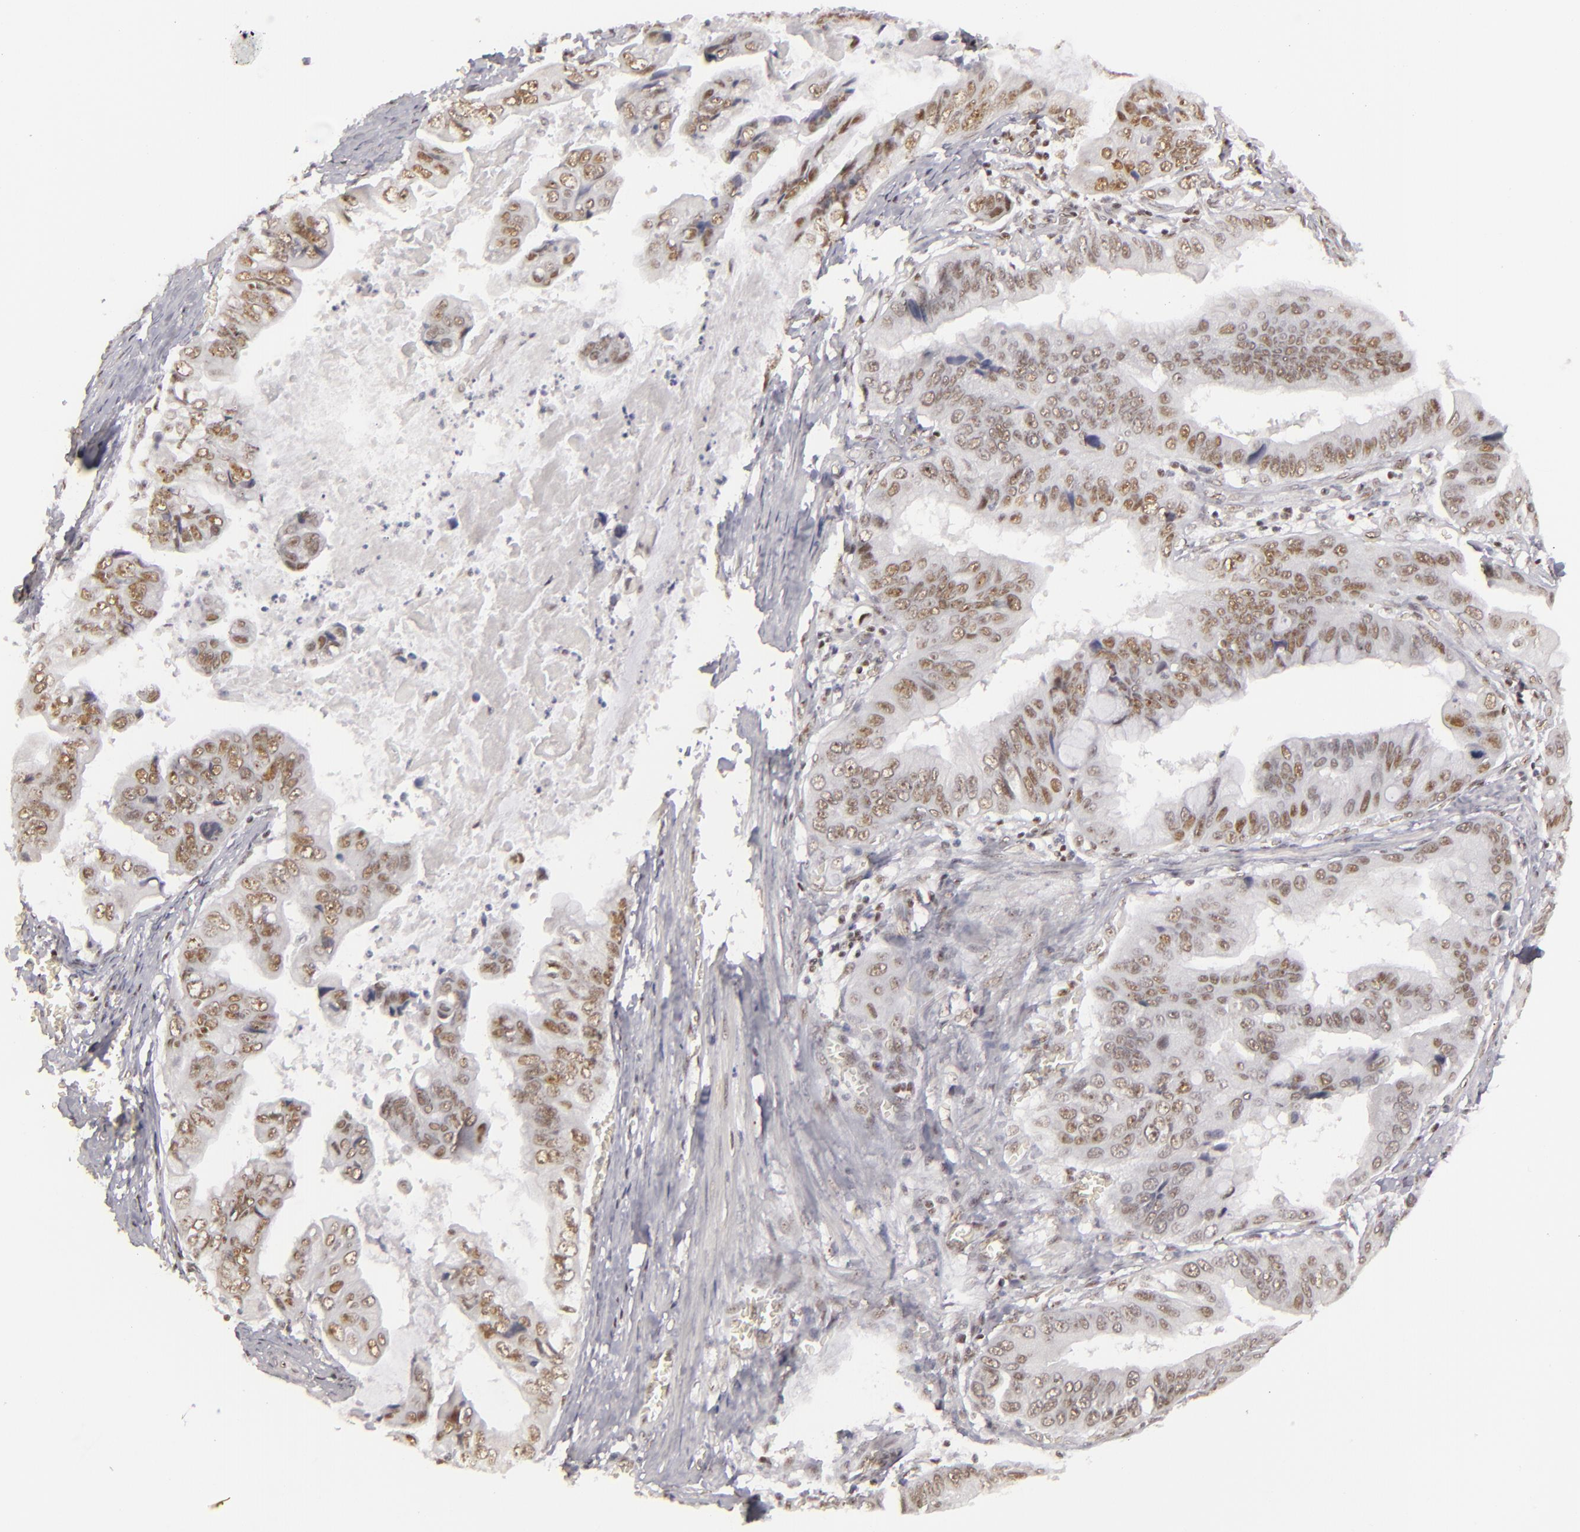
{"staining": {"intensity": "moderate", "quantity": ">75%", "location": "nuclear"}, "tissue": "stomach cancer", "cell_type": "Tumor cells", "image_type": "cancer", "snomed": [{"axis": "morphology", "description": "Adenocarcinoma, NOS"}, {"axis": "topography", "description": "Stomach, upper"}], "caption": "This photomicrograph displays immunohistochemistry staining of human adenocarcinoma (stomach), with medium moderate nuclear positivity in about >75% of tumor cells.", "gene": "DAXX", "patient": {"sex": "male", "age": 80}}